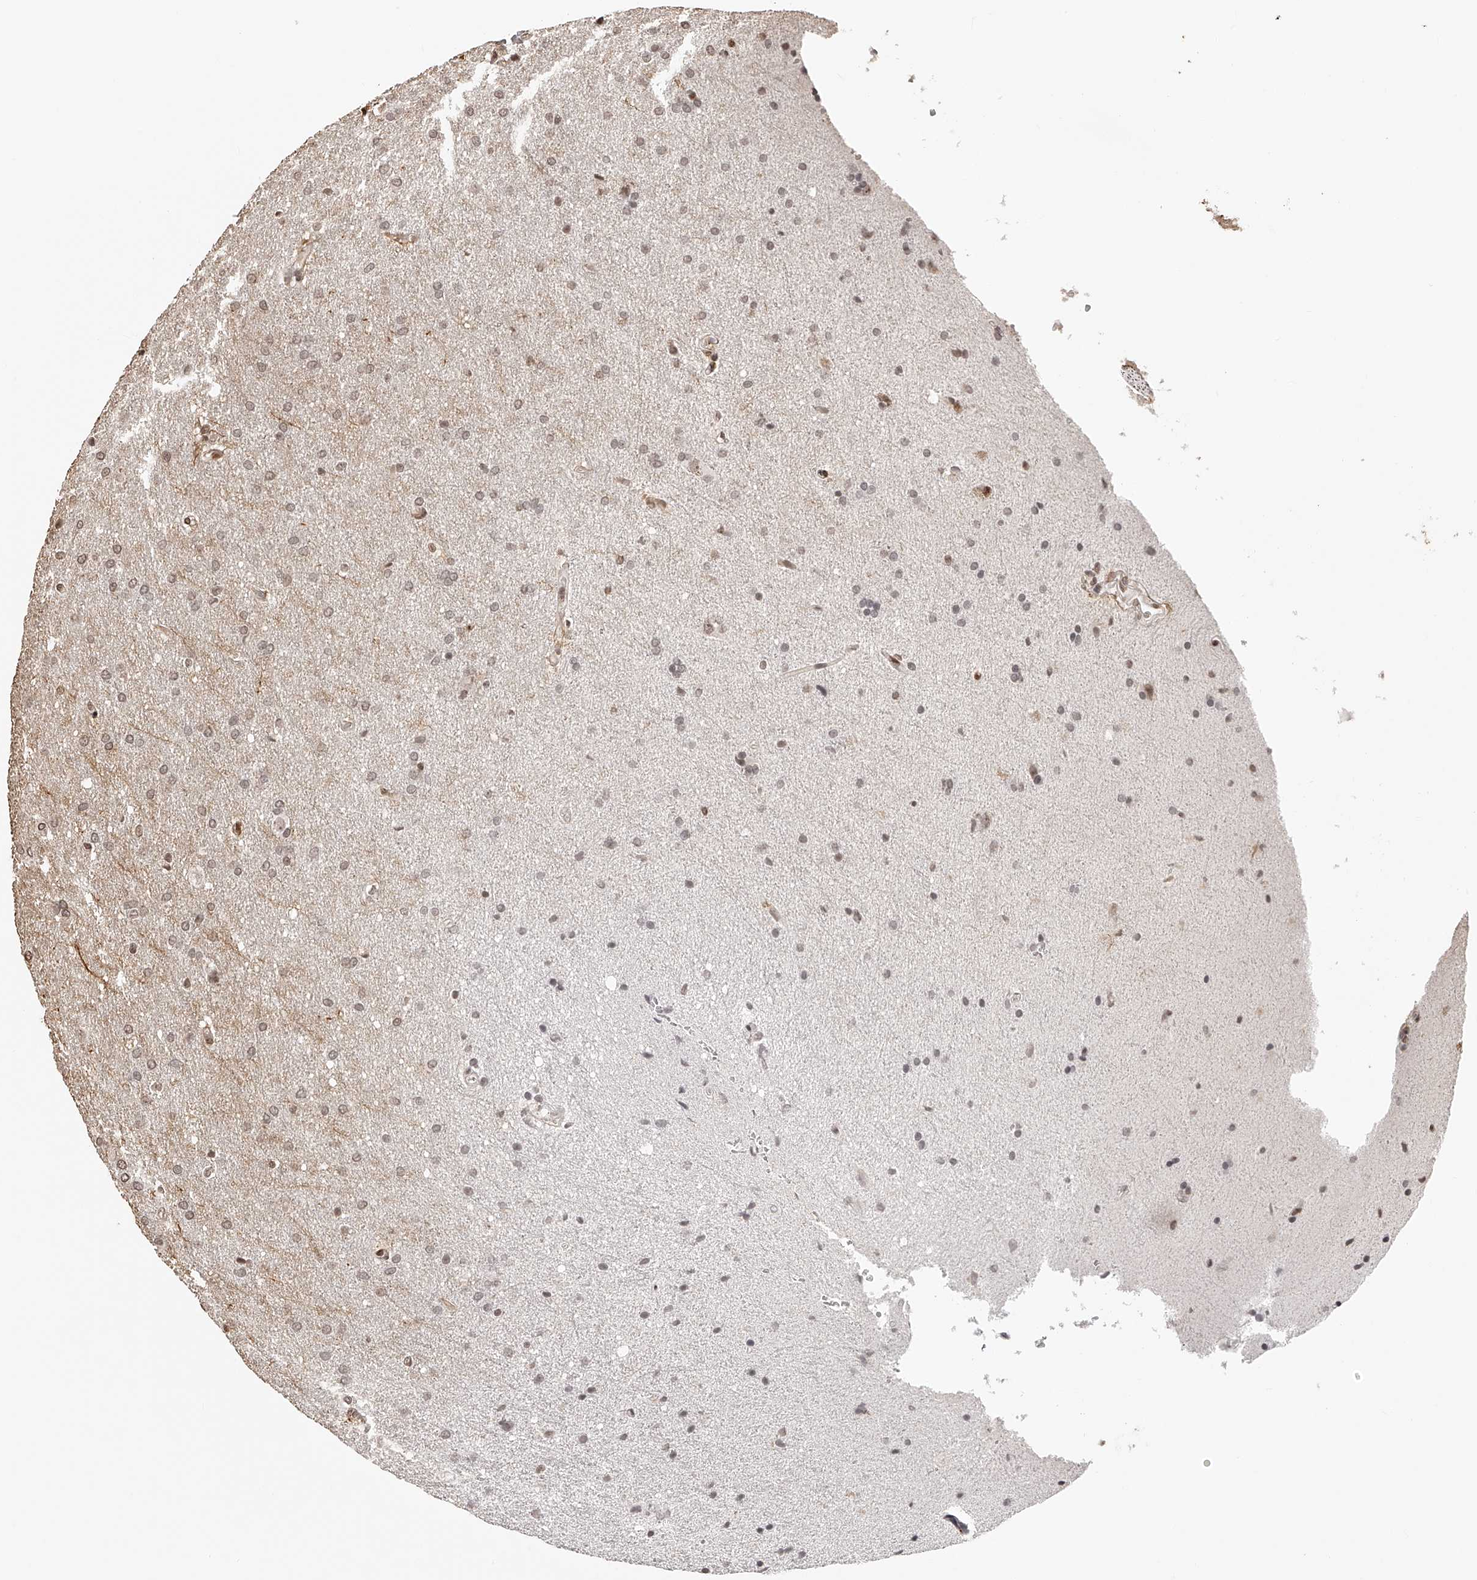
{"staining": {"intensity": "weak", "quantity": "25%-75%", "location": "nuclear"}, "tissue": "glioma", "cell_type": "Tumor cells", "image_type": "cancer", "snomed": [{"axis": "morphology", "description": "Glioma, malignant, Low grade"}, {"axis": "topography", "description": "Brain"}], "caption": "The image demonstrates a brown stain indicating the presence of a protein in the nuclear of tumor cells in glioma.", "gene": "ZNF503", "patient": {"sex": "female", "age": 37}}